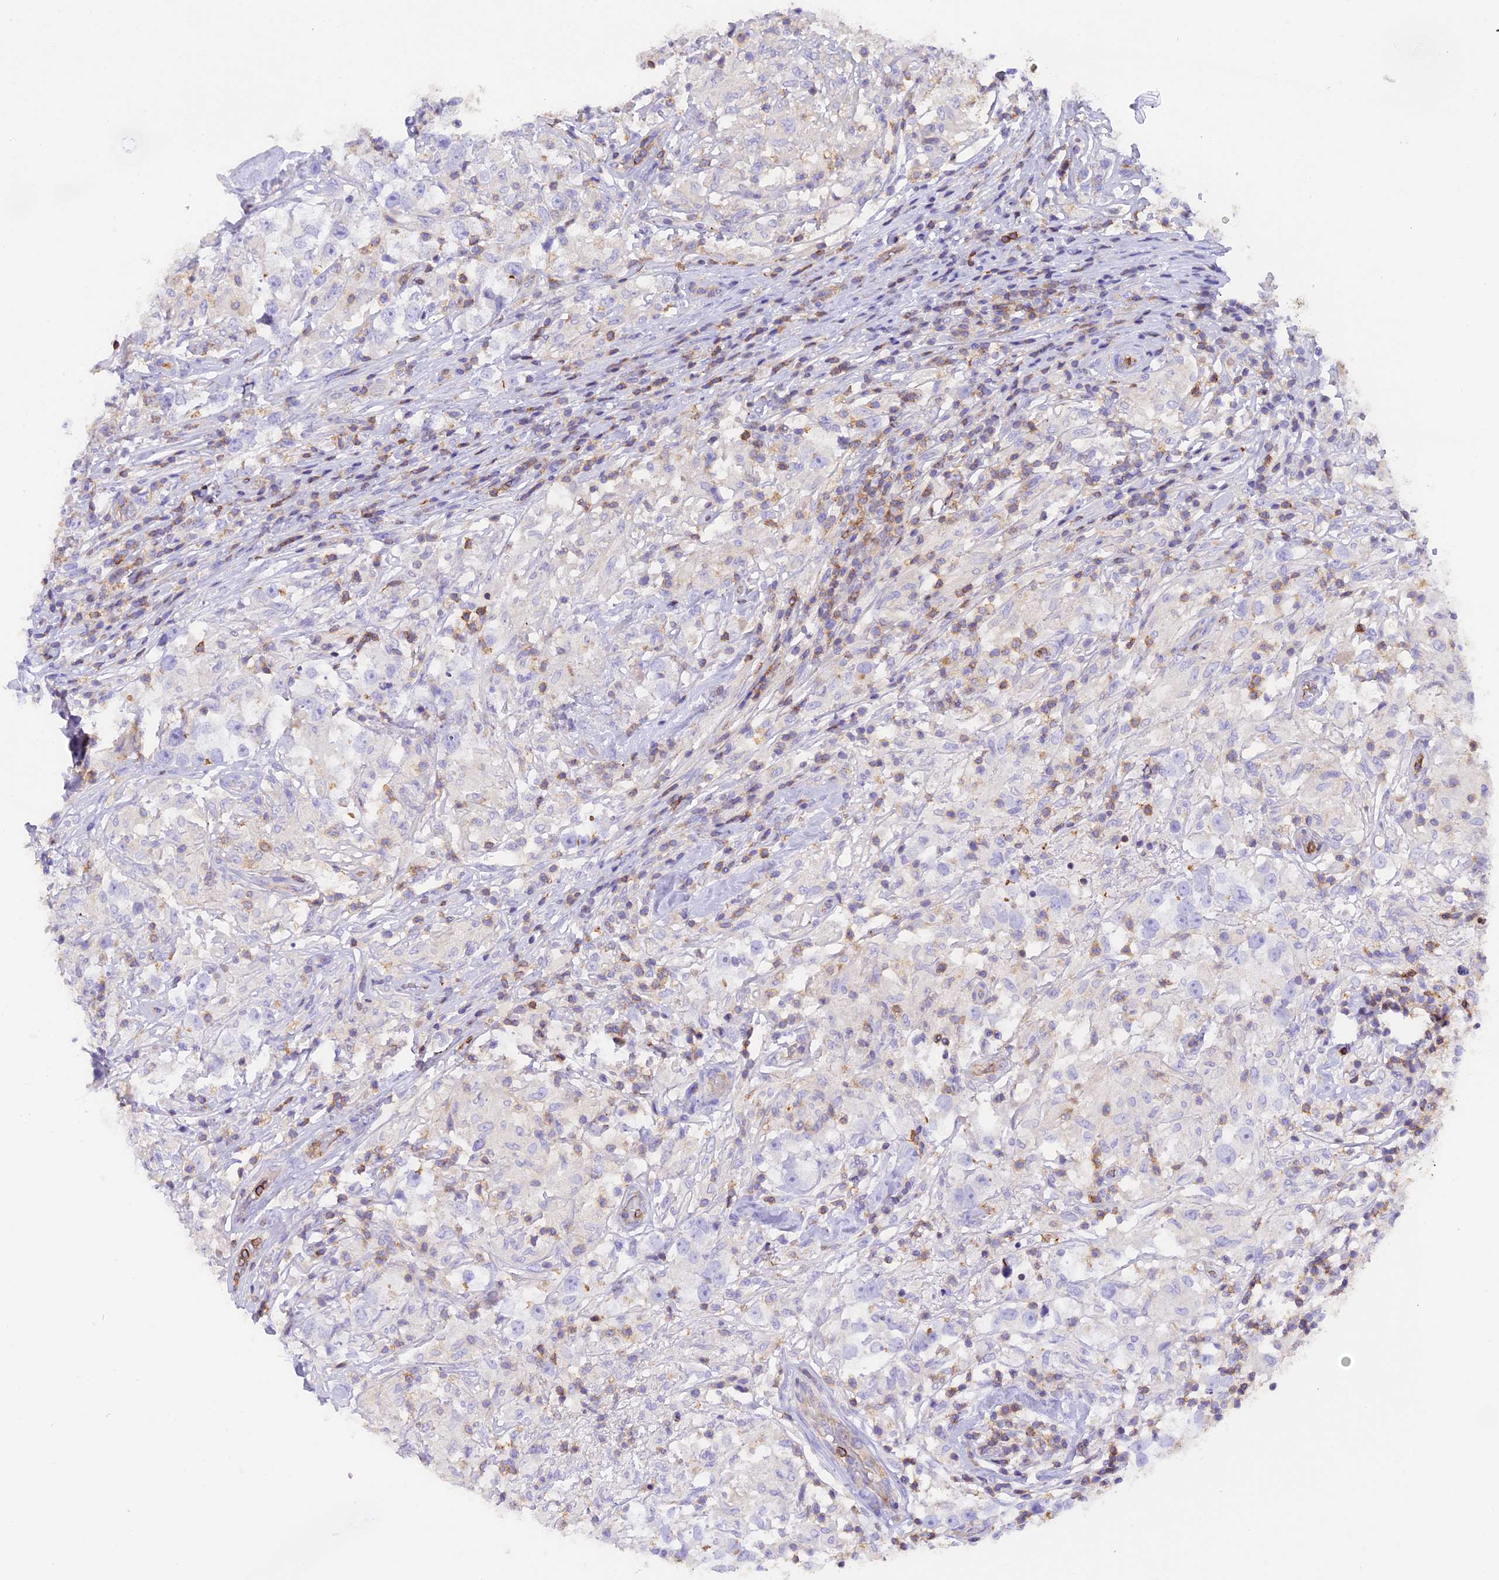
{"staining": {"intensity": "negative", "quantity": "none", "location": "none"}, "tissue": "testis cancer", "cell_type": "Tumor cells", "image_type": "cancer", "snomed": [{"axis": "morphology", "description": "Seminoma, NOS"}, {"axis": "topography", "description": "Testis"}], "caption": "Immunohistochemistry (IHC) micrograph of neoplastic tissue: human seminoma (testis) stained with DAB (3,3'-diaminobenzidine) displays no significant protein positivity in tumor cells.", "gene": "FAM193A", "patient": {"sex": "male", "age": 46}}